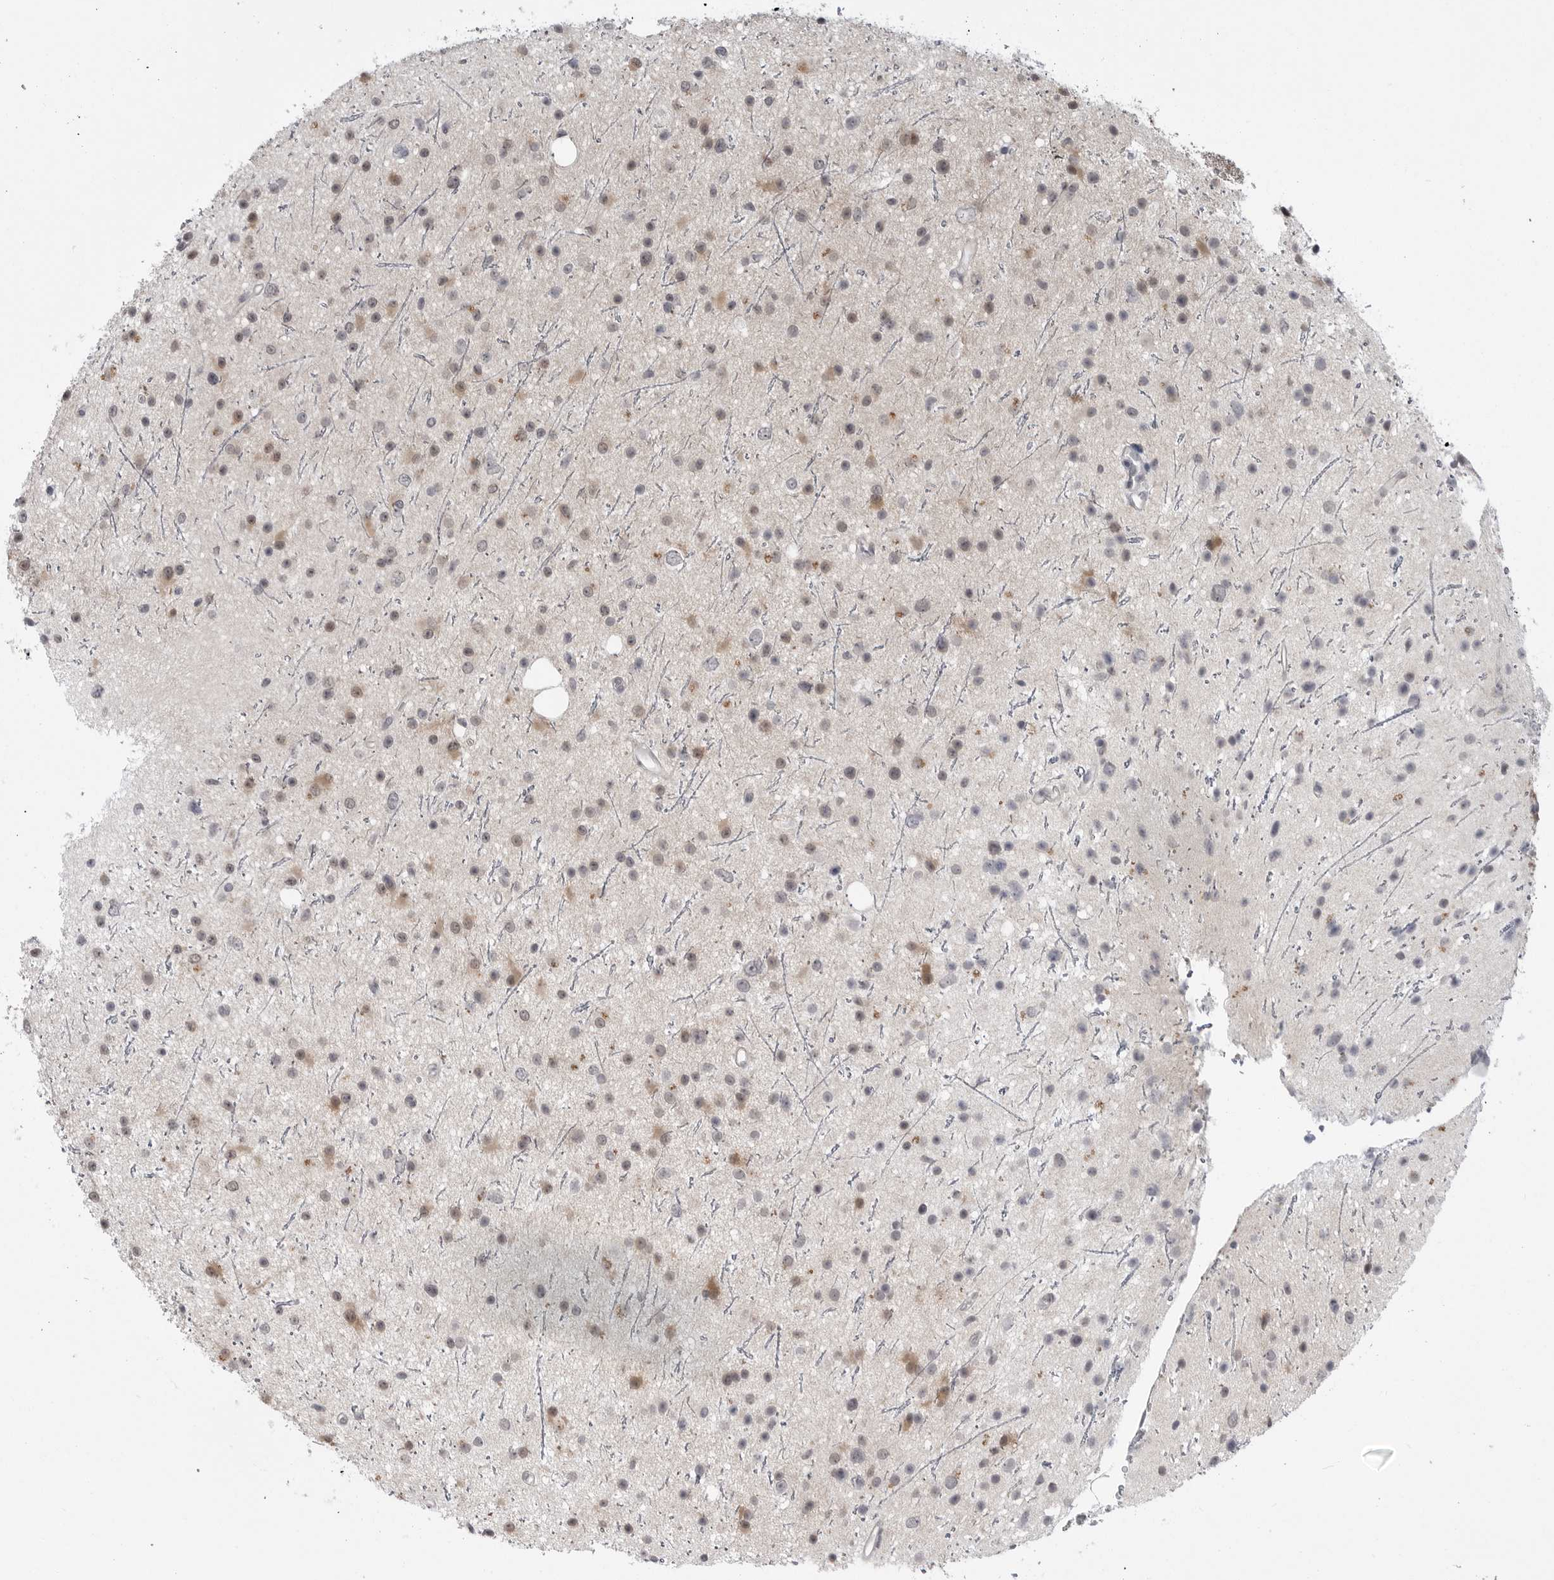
{"staining": {"intensity": "weak", "quantity": "25%-75%", "location": "cytoplasmic/membranous"}, "tissue": "glioma", "cell_type": "Tumor cells", "image_type": "cancer", "snomed": [{"axis": "morphology", "description": "Glioma, malignant, Low grade"}, {"axis": "topography", "description": "Cerebral cortex"}], "caption": "Malignant glioma (low-grade) stained with a brown dye displays weak cytoplasmic/membranous positive expression in about 25%-75% of tumor cells.", "gene": "PNPO", "patient": {"sex": "female", "age": 39}}